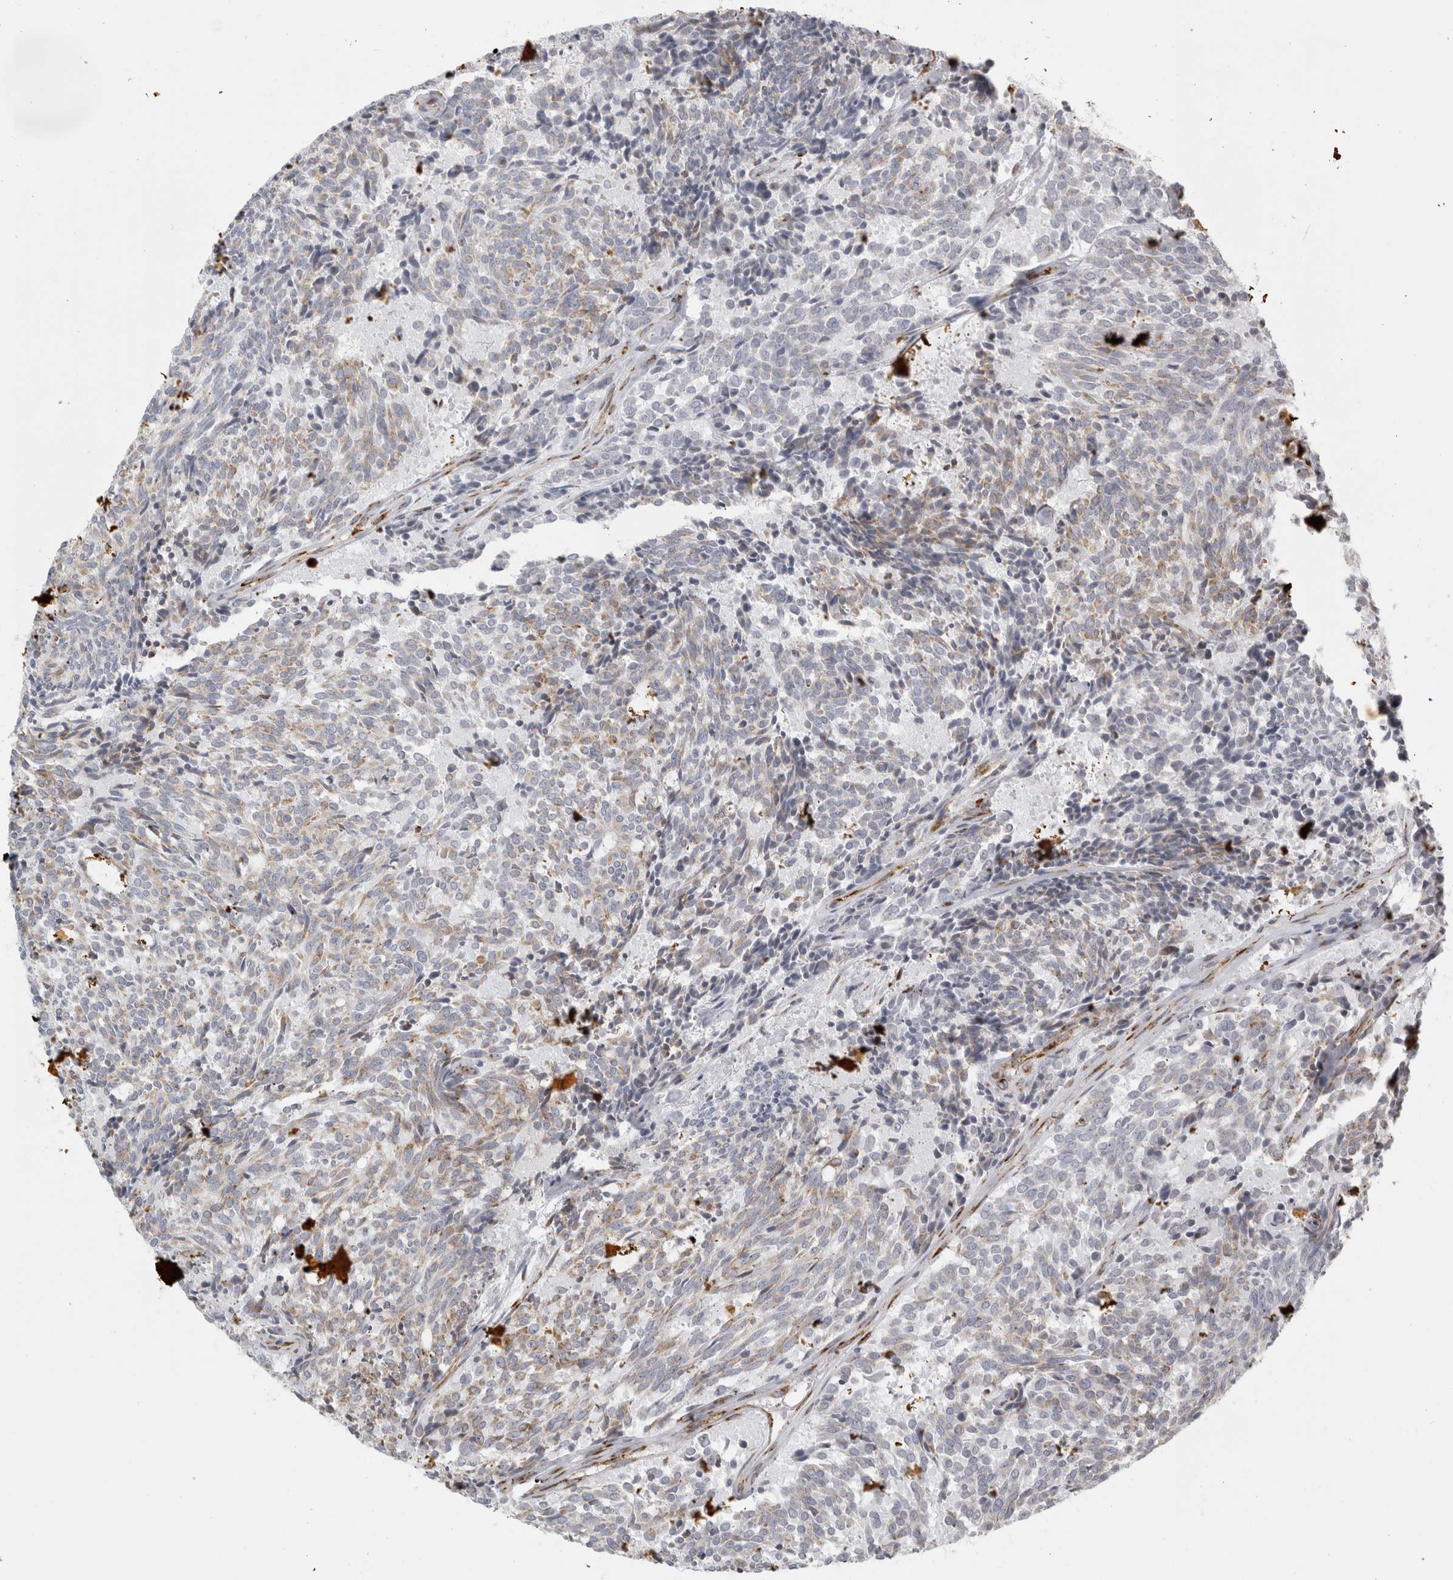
{"staining": {"intensity": "weak", "quantity": "25%-75%", "location": "cytoplasmic/membranous"}, "tissue": "carcinoid", "cell_type": "Tumor cells", "image_type": "cancer", "snomed": [{"axis": "morphology", "description": "Carcinoid, malignant, NOS"}, {"axis": "topography", "description": "Pancreas"}], "caption": "Immunohistochemistry (DAB (3,3'-diaminobenzidine)) staining of human carcinoid displays weak cytoplasmic/membranous protein positivity in approximately 25%-75% of tumor cells.", "gene": "OSTN", "patient": {"sex": "female", "age": 54}}